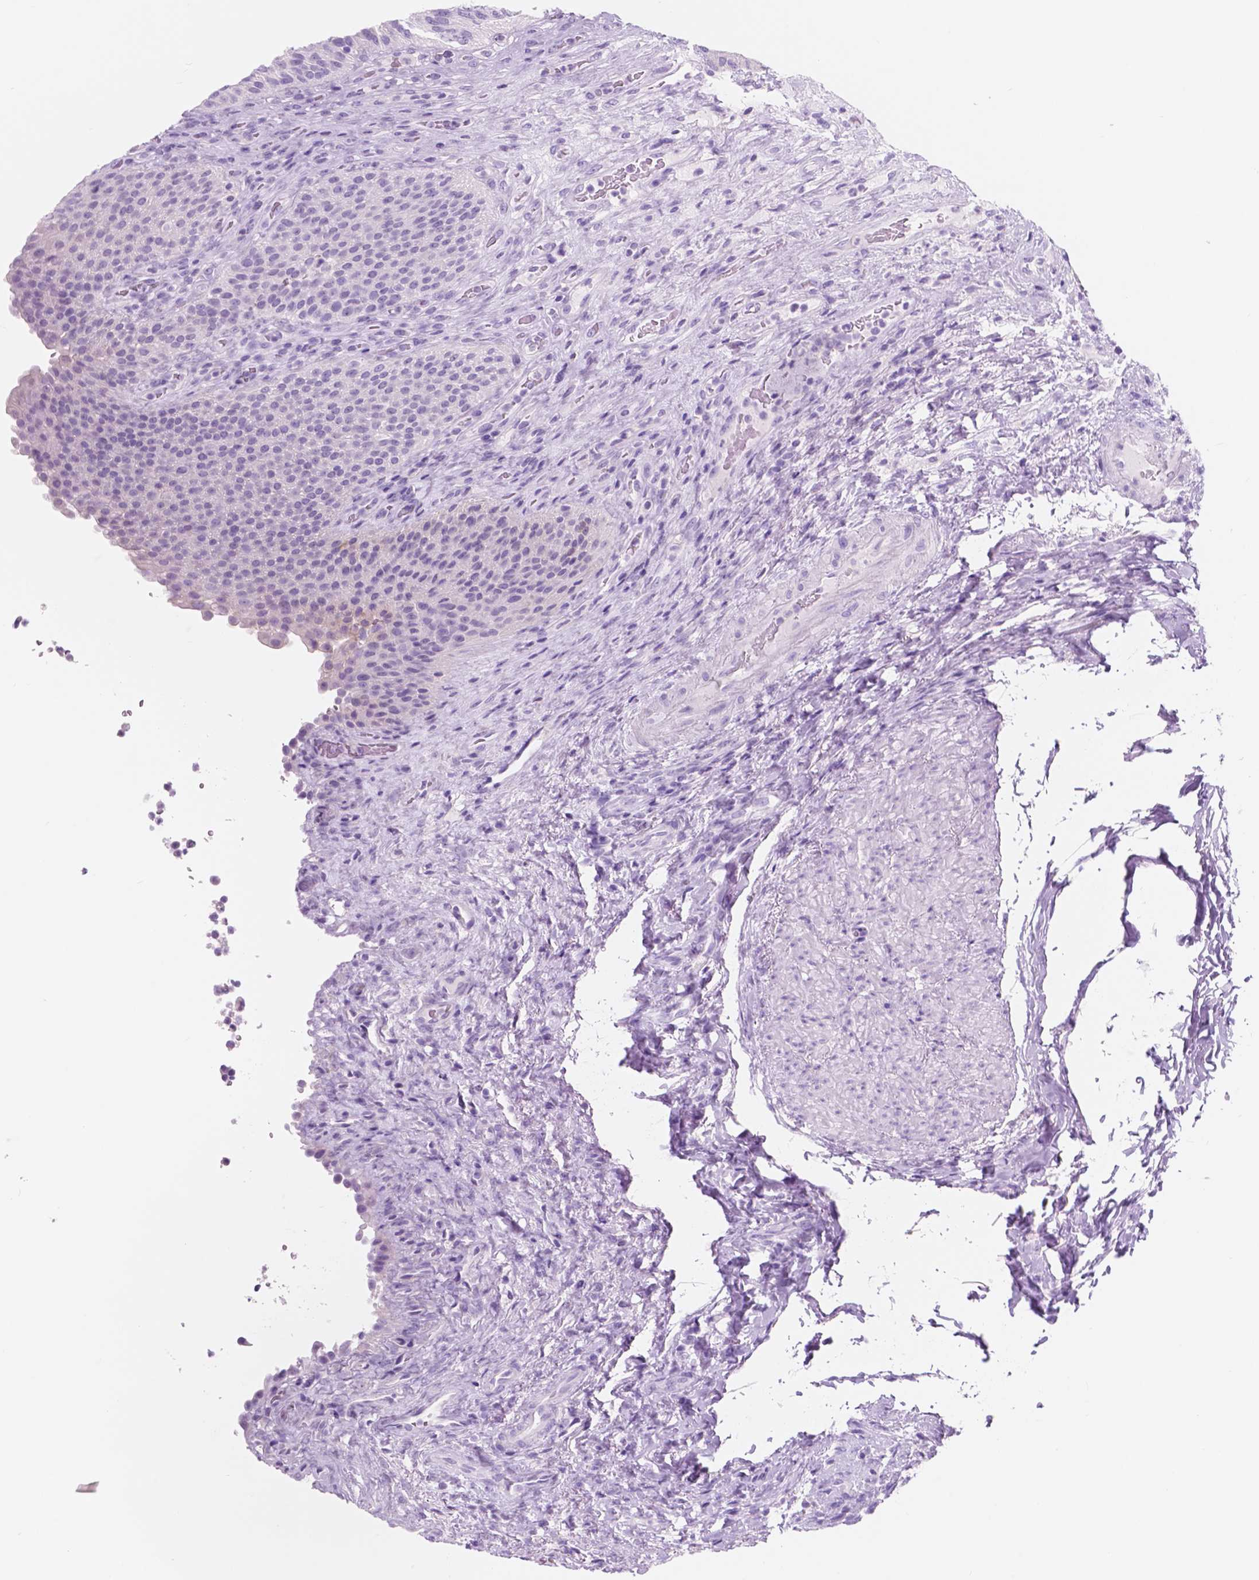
{"staining": {"intensity": "negative", "quantity": "none", "location": "none"}, "tissue": "urinary bladder", "cell_type": "Urothelial cells", "image_type": "normal", "snomed": [{"axis": "morphology", "description": "Normal tissue, NOS"}, {"axis": "topography", "description": "Urinary bladder"}, {"axis": "topography", "description": "Peripheral nerve tissue"}], "caption": "High power microscopy histopathology image of an immunohistochemistry image of benign urinary bladder, revealing no significant staining in urothelial cells.", "gene": "CUZD1", "patient": {"sex": "male", "age": 66}}